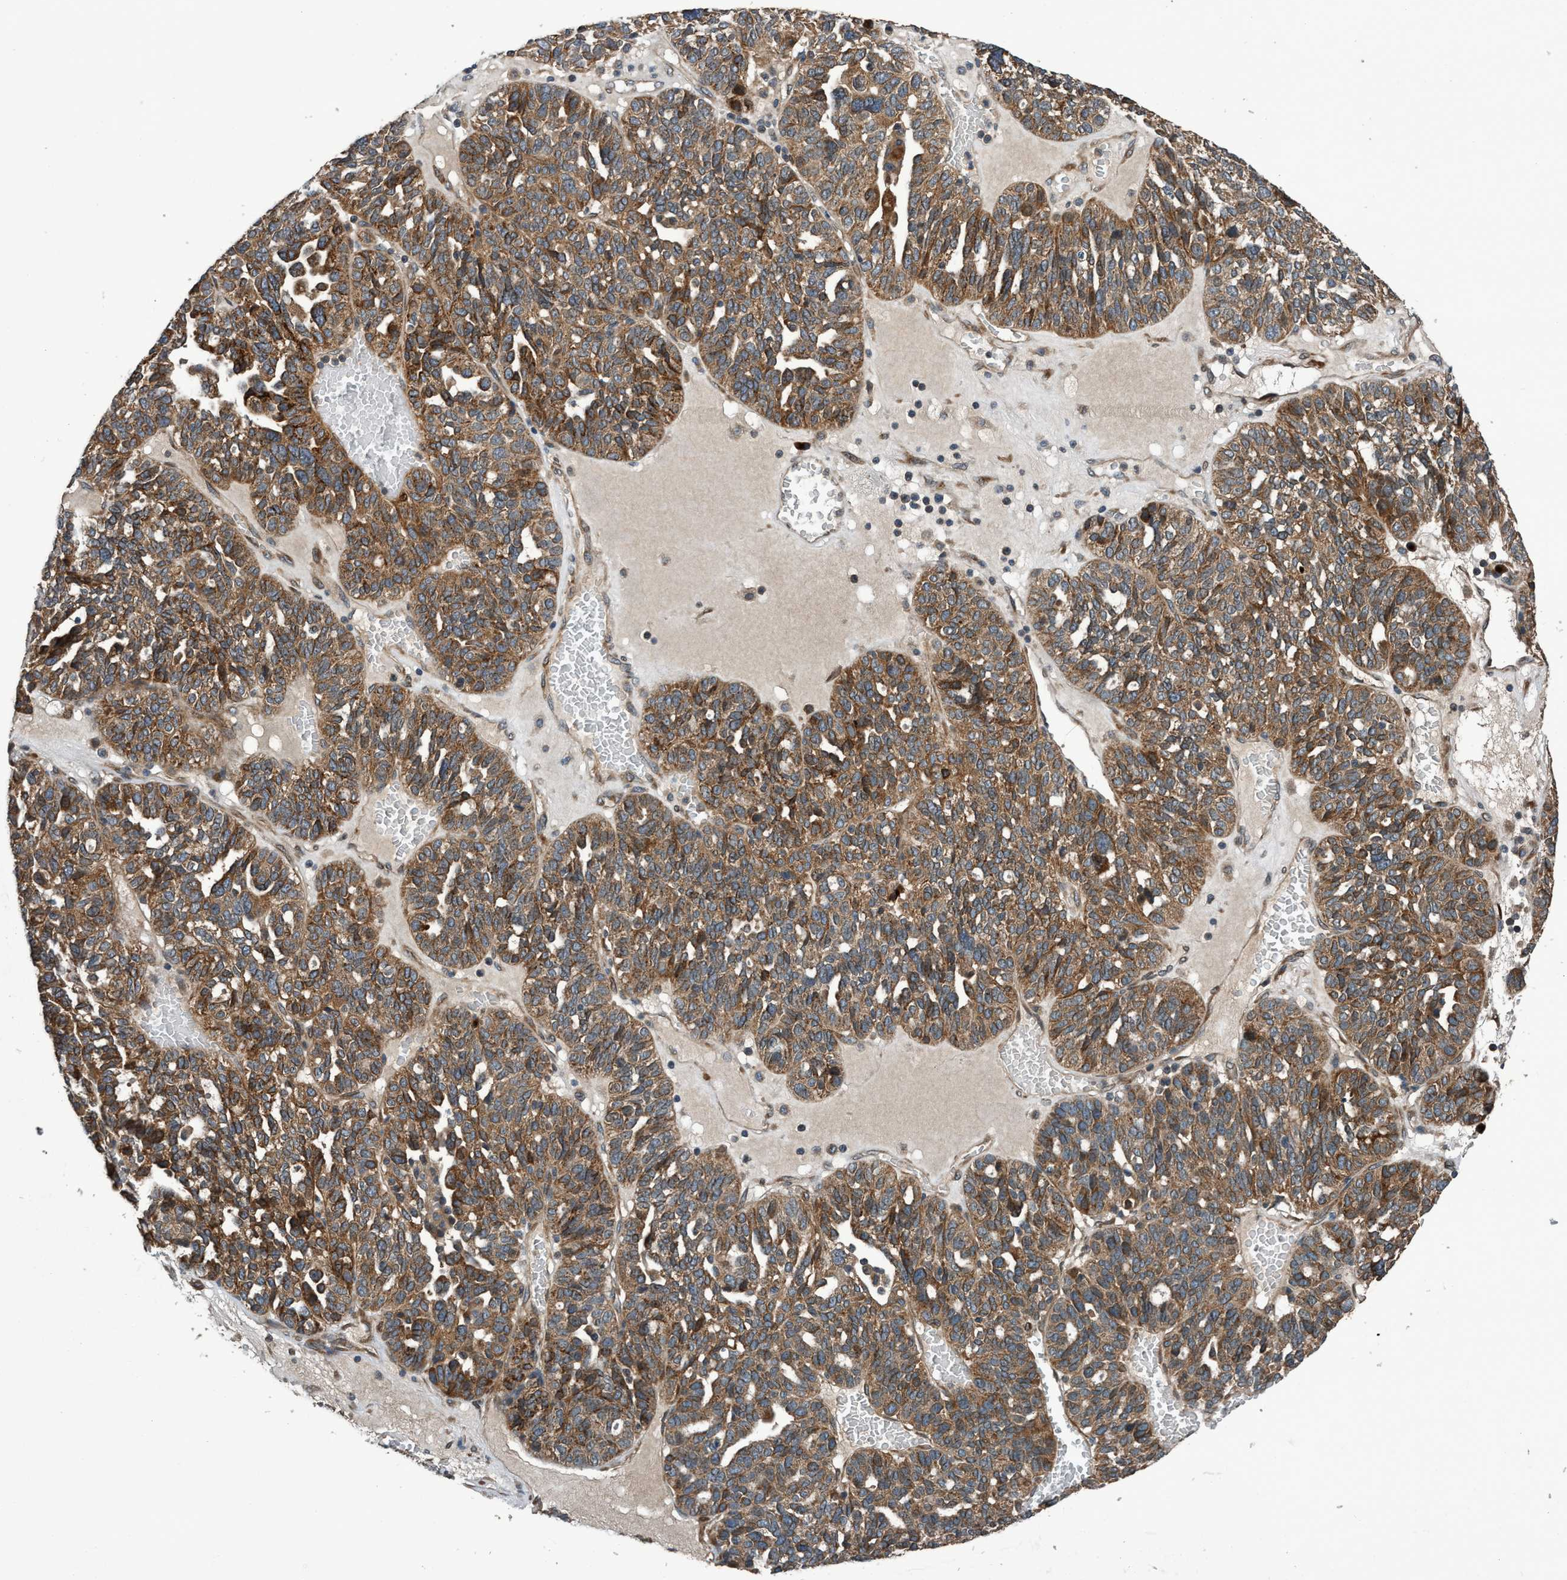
{"staining": {"intensity": "moderate", "quantity": ">75%", "location": "cytoplasmic/membranous"}, "tissue": "ovarian cancer", "cell_type": "Tumor cells", "image_type": "cancer", "snomed": [{"axis": "morphology", "description": "Cystadenocarcinoma, serous, NOS"}, {"axis": "topography", "description": "Ovary"}], "caption": "IHC image of neoplastic tissue: ovarian serous cystadenocarcinoma stained using immunohistochemistry shows medium levels of moderate protein expression localized specifically in the cytoplasmic/membranous of tumor cells, appearing as a cytoplasmic/membranous brown color.", "gene": "MACC1", "patient": {"sex": "female", "age": 59}}